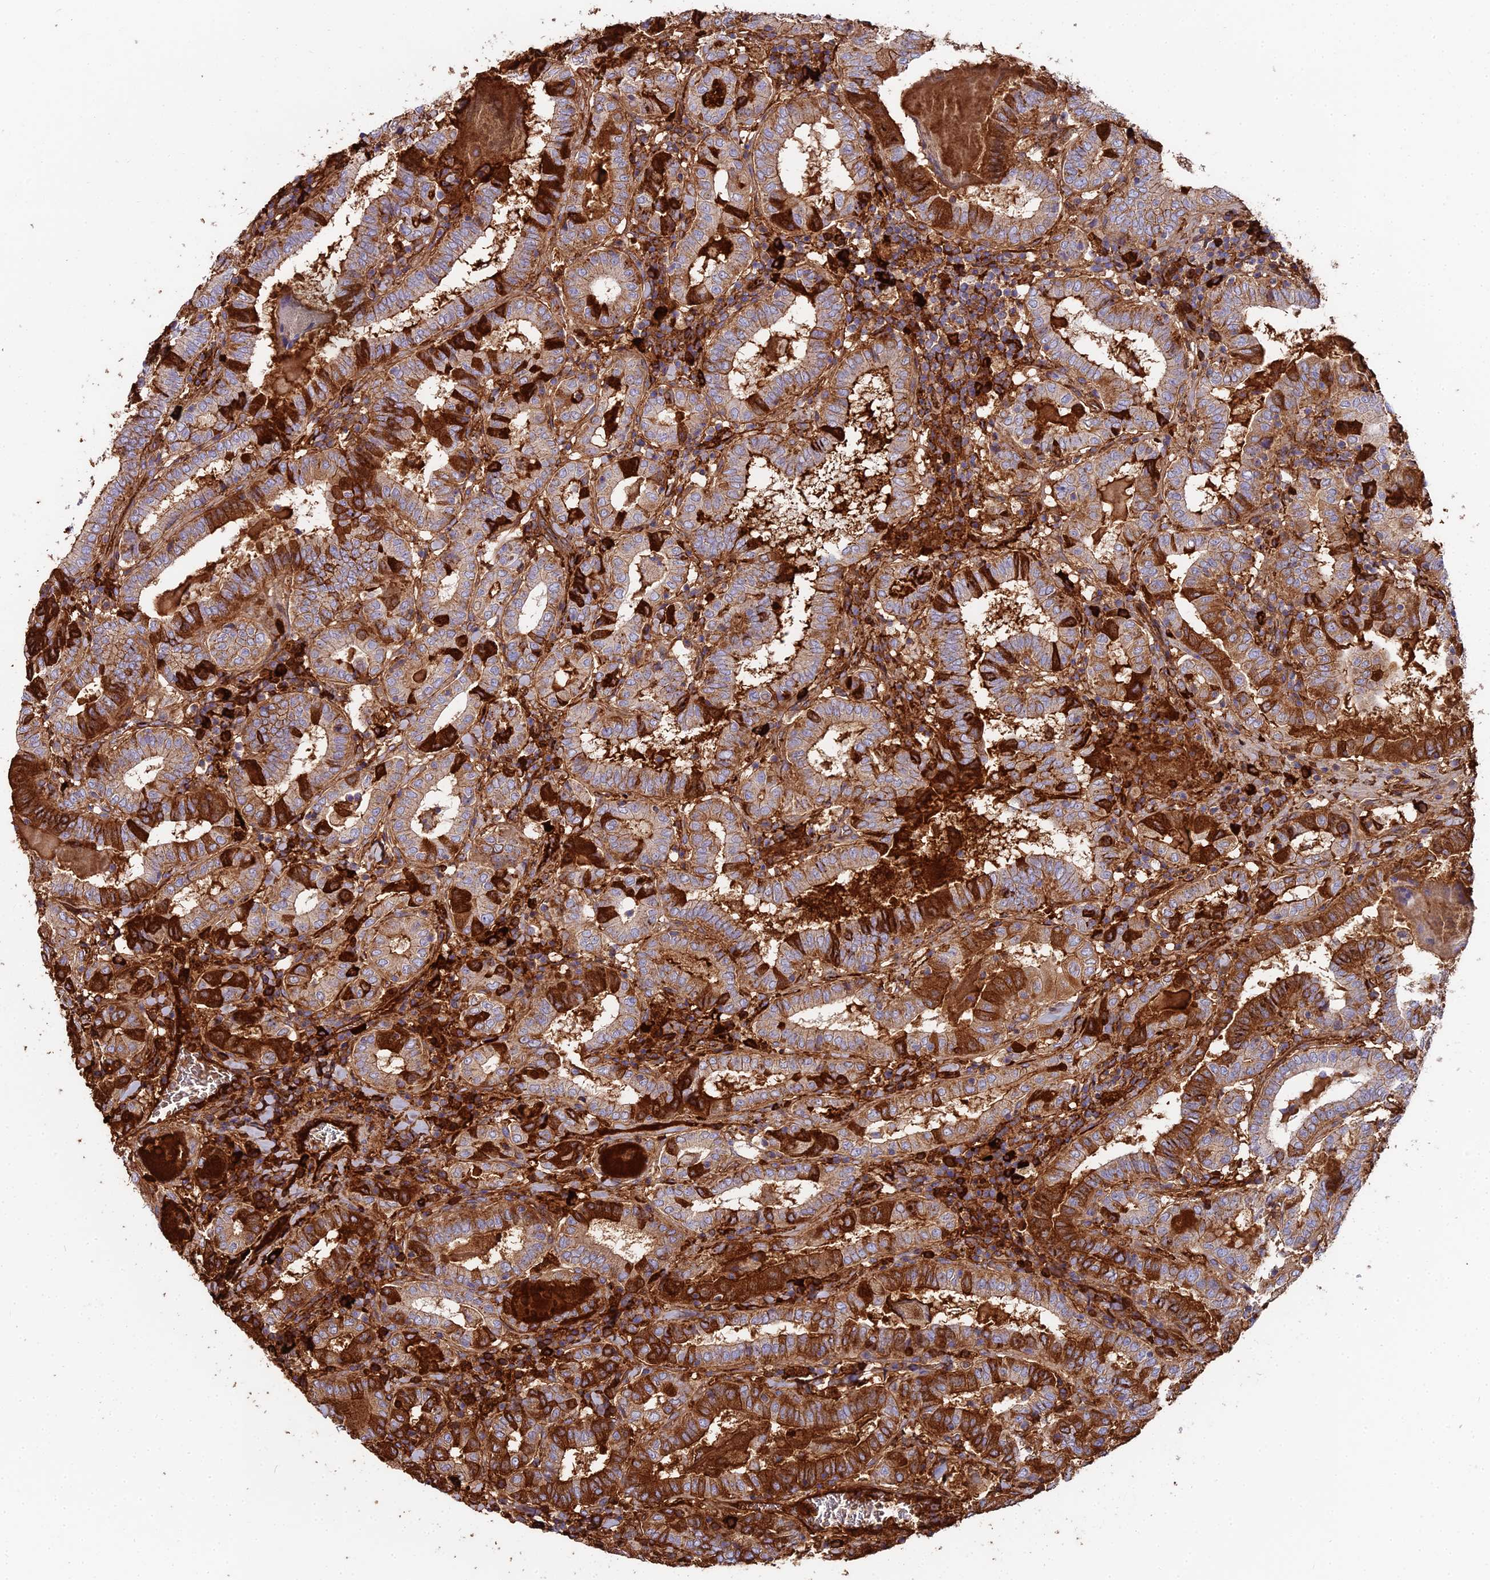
{"staining": {"intensity": "strong", "quantity": "25%-75%", "location": "cytoplasmic/membranous"}, "tissue": "thyroid cancer", "cell_type": "Tumor cells", "image_type": "cancer", "snomed": [{"axis": "morphology", "description": "Papillary adenocarcinoma, NOS"}, {"axis": "topography", "description": "Thyroid gland"}], "caption": "Thyroid cancer tissue displays strong cytoplasmic/membranous staining in approximately 25%-75% of tumor cells, visualized by immunohistochemistry. Nuclei are stained in blue.", "gene": "BEX4", "patient": {"sex": "female", "age": 72}}